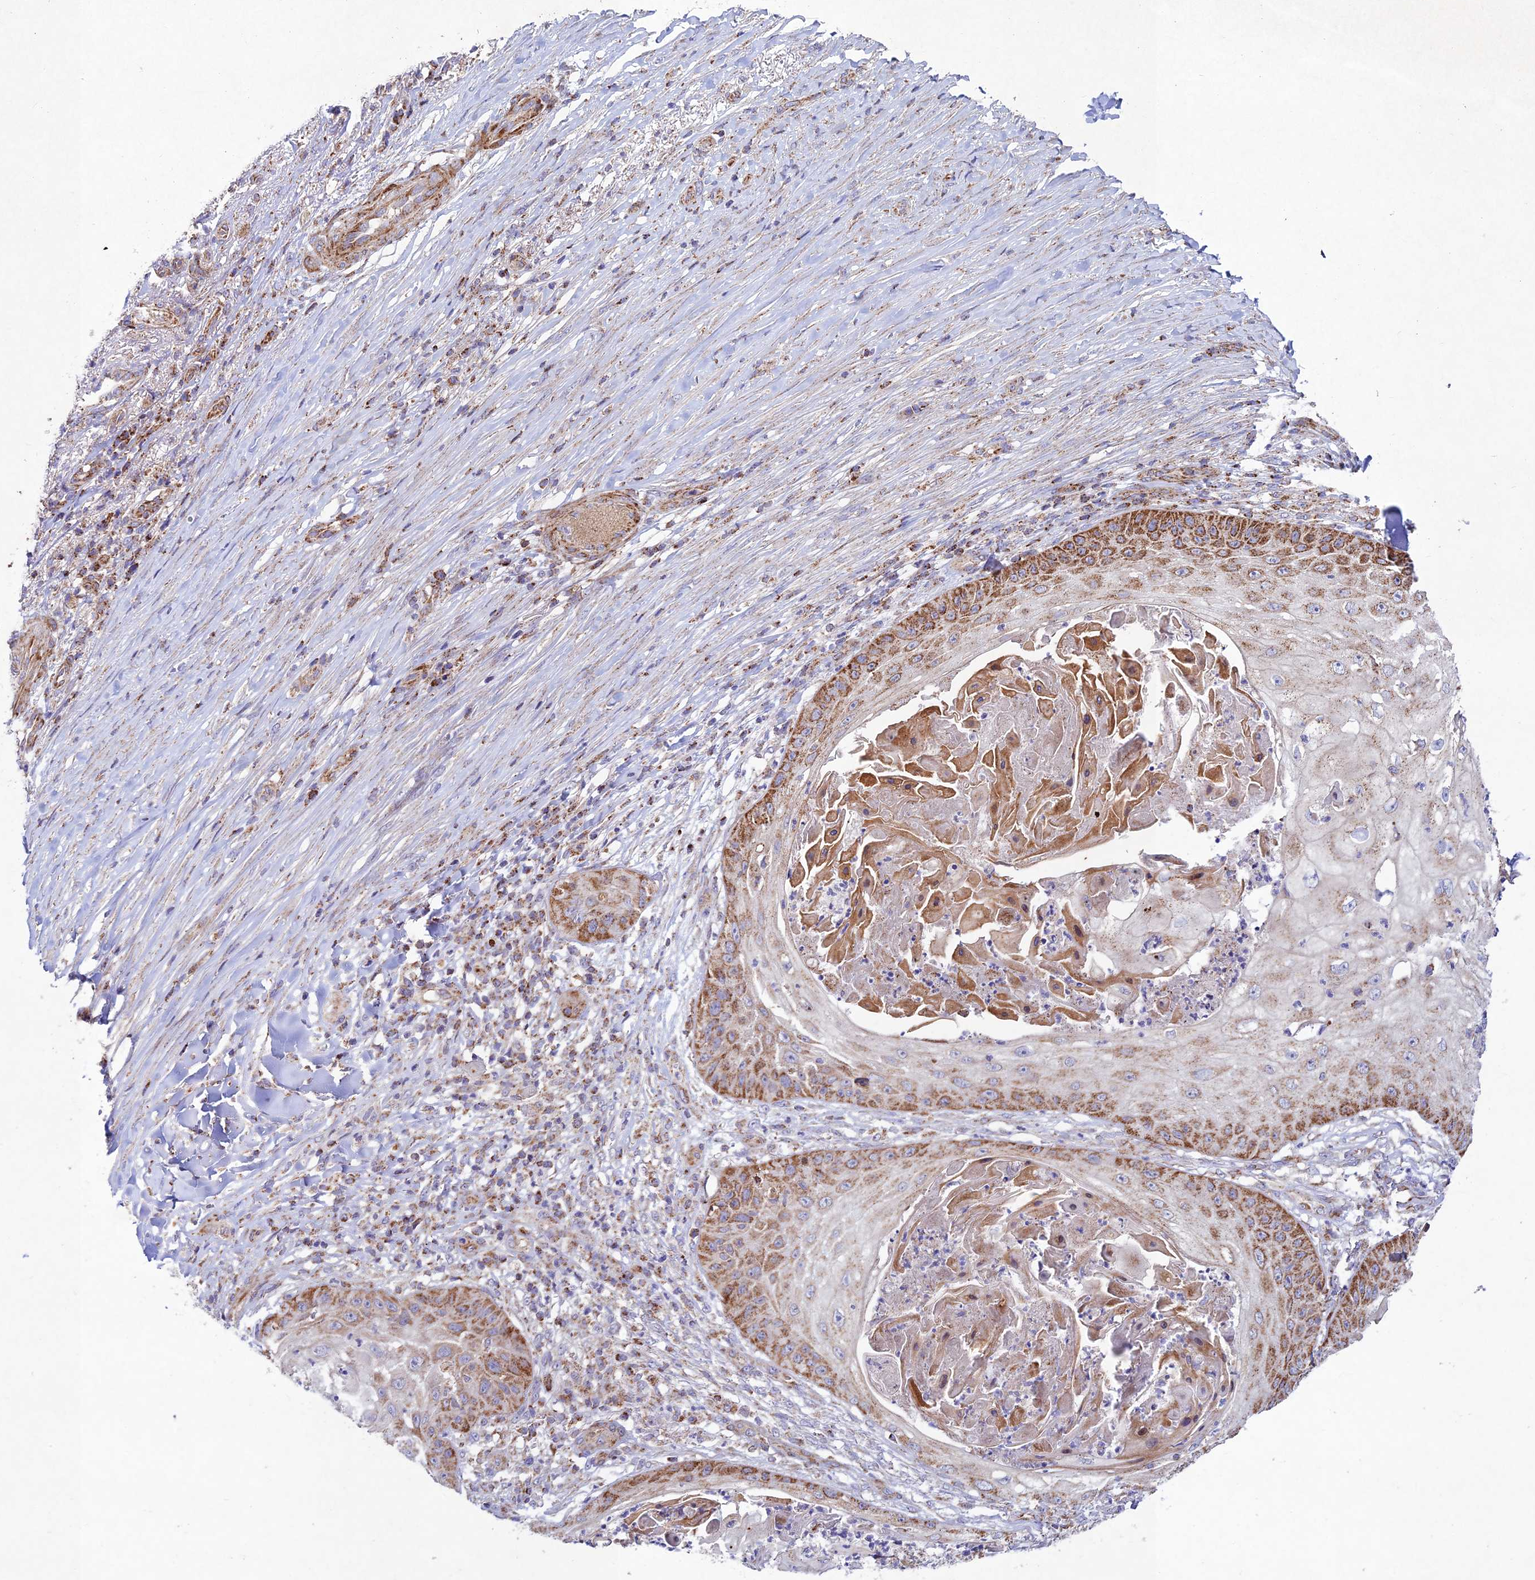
{"staining": {"intensity": "moderate", "quantity": ">75%", "location": "cytoplasmic/membranous"}, "tissue": "skin cancer", "cell_type": "Tumor cells", "image_type": "cancer", "snomed": [{"axis": "morphology", "description": "Squamous cell carcinoma, NOS"}, {"axis": "topography", "description": "Skin"}], "caption": "Brown immunohistochemical staining in skin cancer demonstrates moderate cytoplasmic/membranous staining in approximately >75% of tumor cells.", "gene": "KHDC3L", "patient": {"sex": "male", "age": 70}}